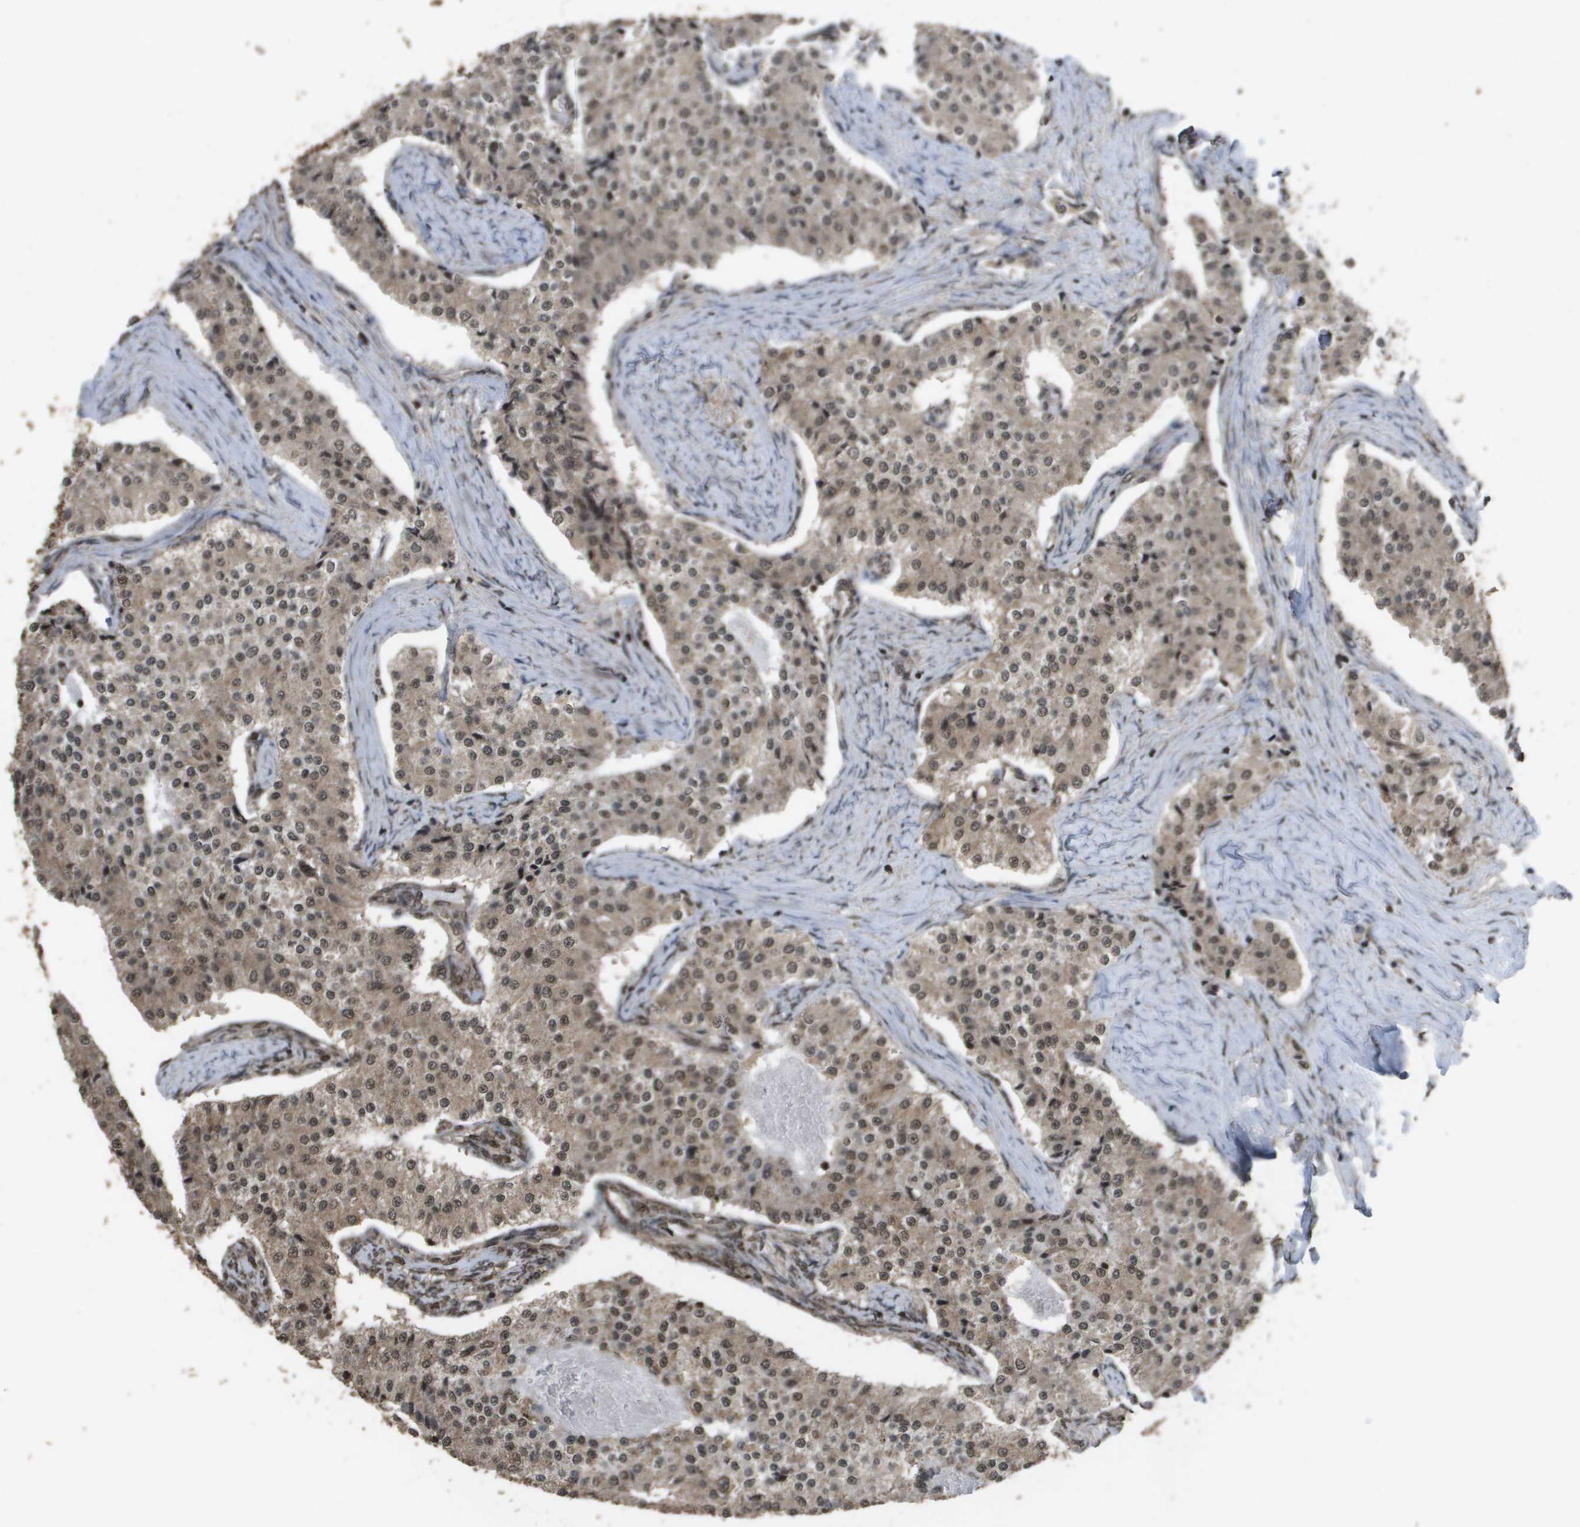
{"staining": {"intensity": "weak", "quantity": ">75%", "location": "cytoplasmic/membranous,nuclear"}, "tissue": "carcinoid", "cell_type": "Tumor cells", "image_type": "cancer", "snomed": [{"axis": "morphology", "description": "Carcinoid, malignant, NOS"}, {"axis": "topography", "description": "Colon"}], "caption": "Carcinoid stained with immunohistochemistry (IHC) displays weak cytoplasmic/membranous and nuclear expression in about >75% of tumor cells.", "gene": "AXIN2", "patient": {"sex": "female", "age": 52}}